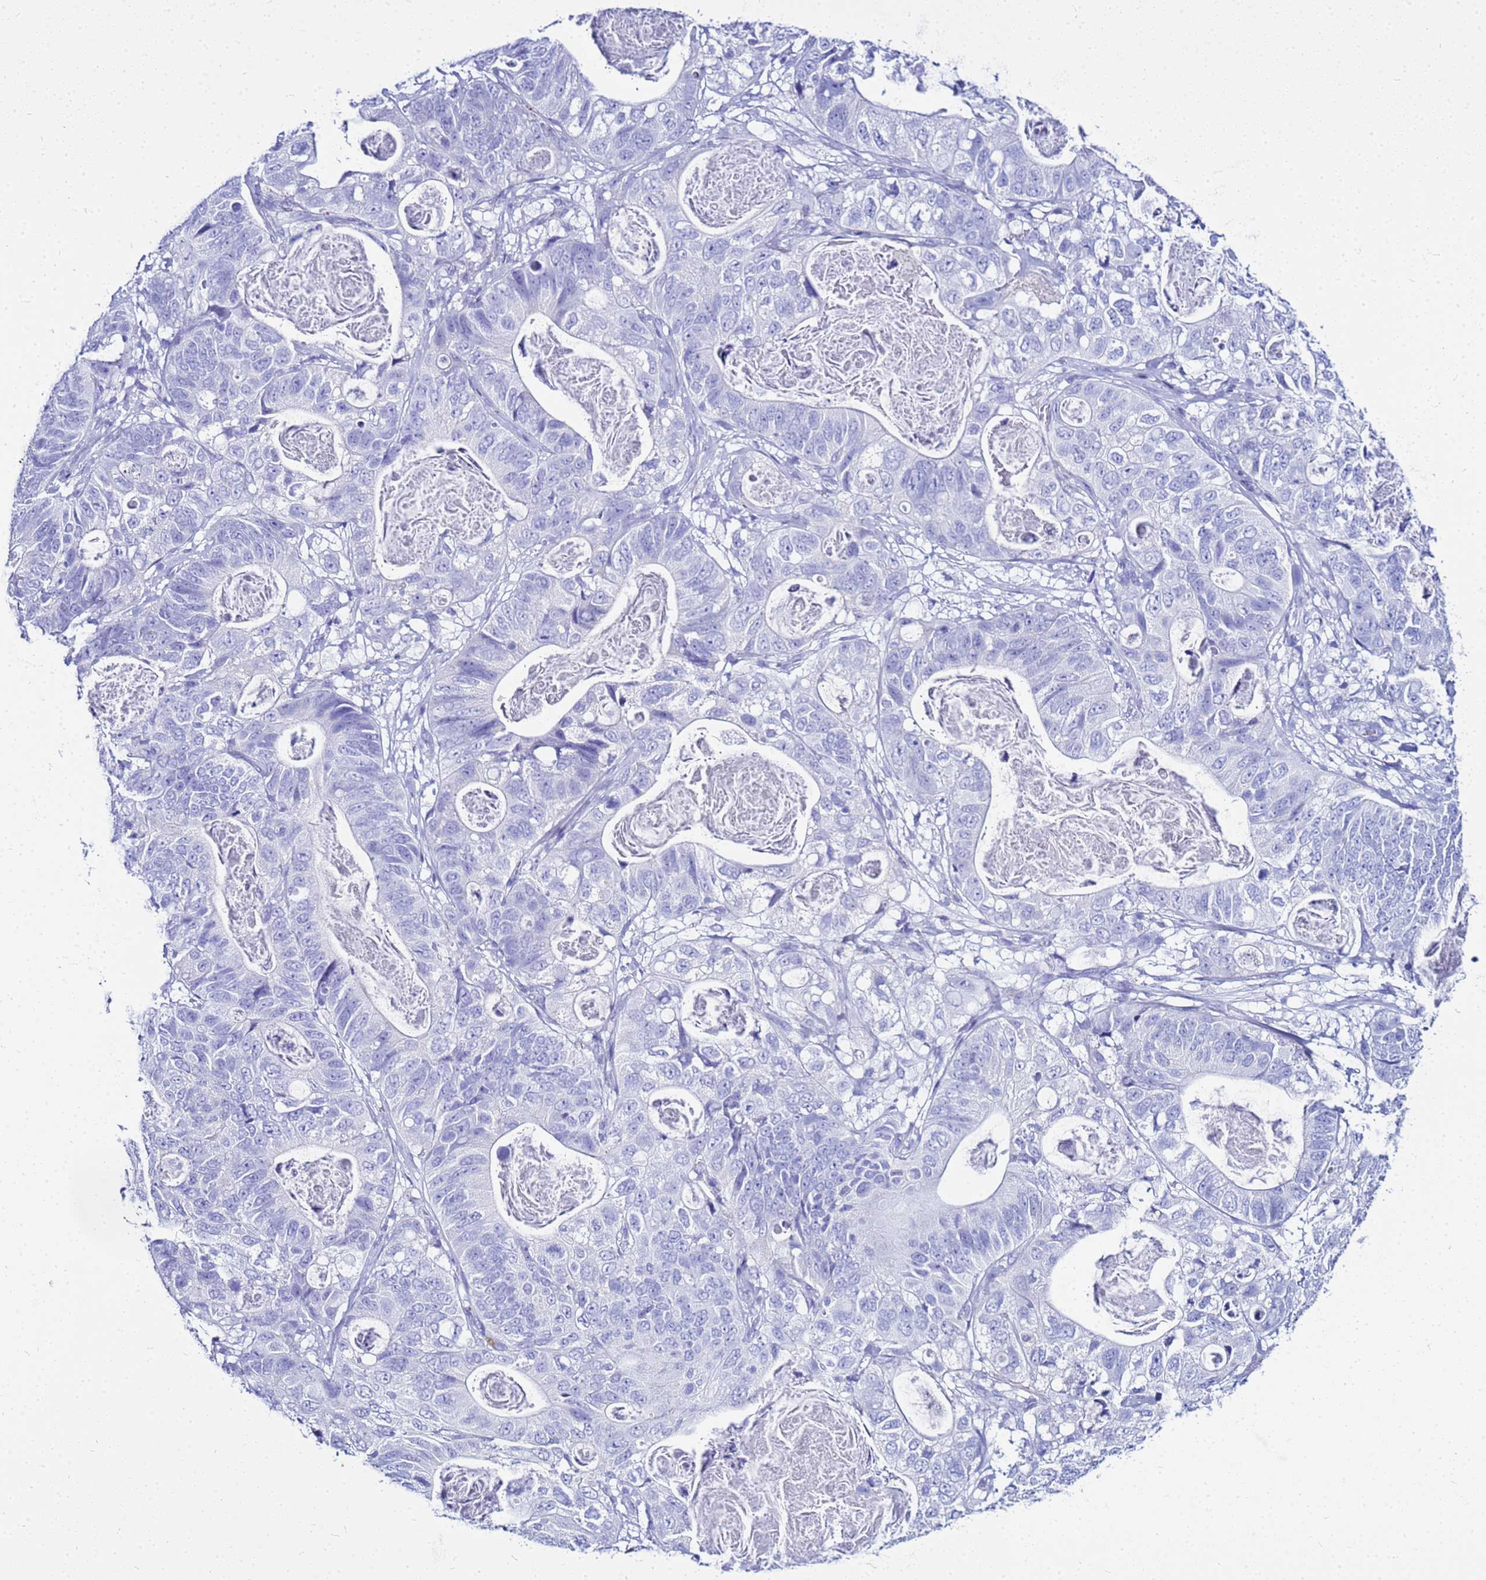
{"staining": {"intensity": "negative", "quantity": "none", "location": "none"}, "tissue": "stomach cancer", "cell_type": "Tumor cells", "image_type": "cancer", "snomed": [{"axis": "morphology", "description": "Normal tissue, NOS"}, {"axis": "morphology", "description": "Adenocarcinoma, NOS"}, {"axis": "topography", "description": "Stomach"}], "caption": "The immunohistochemistry image has no significant positivity in tumor cells of stomach adenocarcinoma tissue.", "gene": "CSTA", "patient": {"sex": "female", "age": 89}}